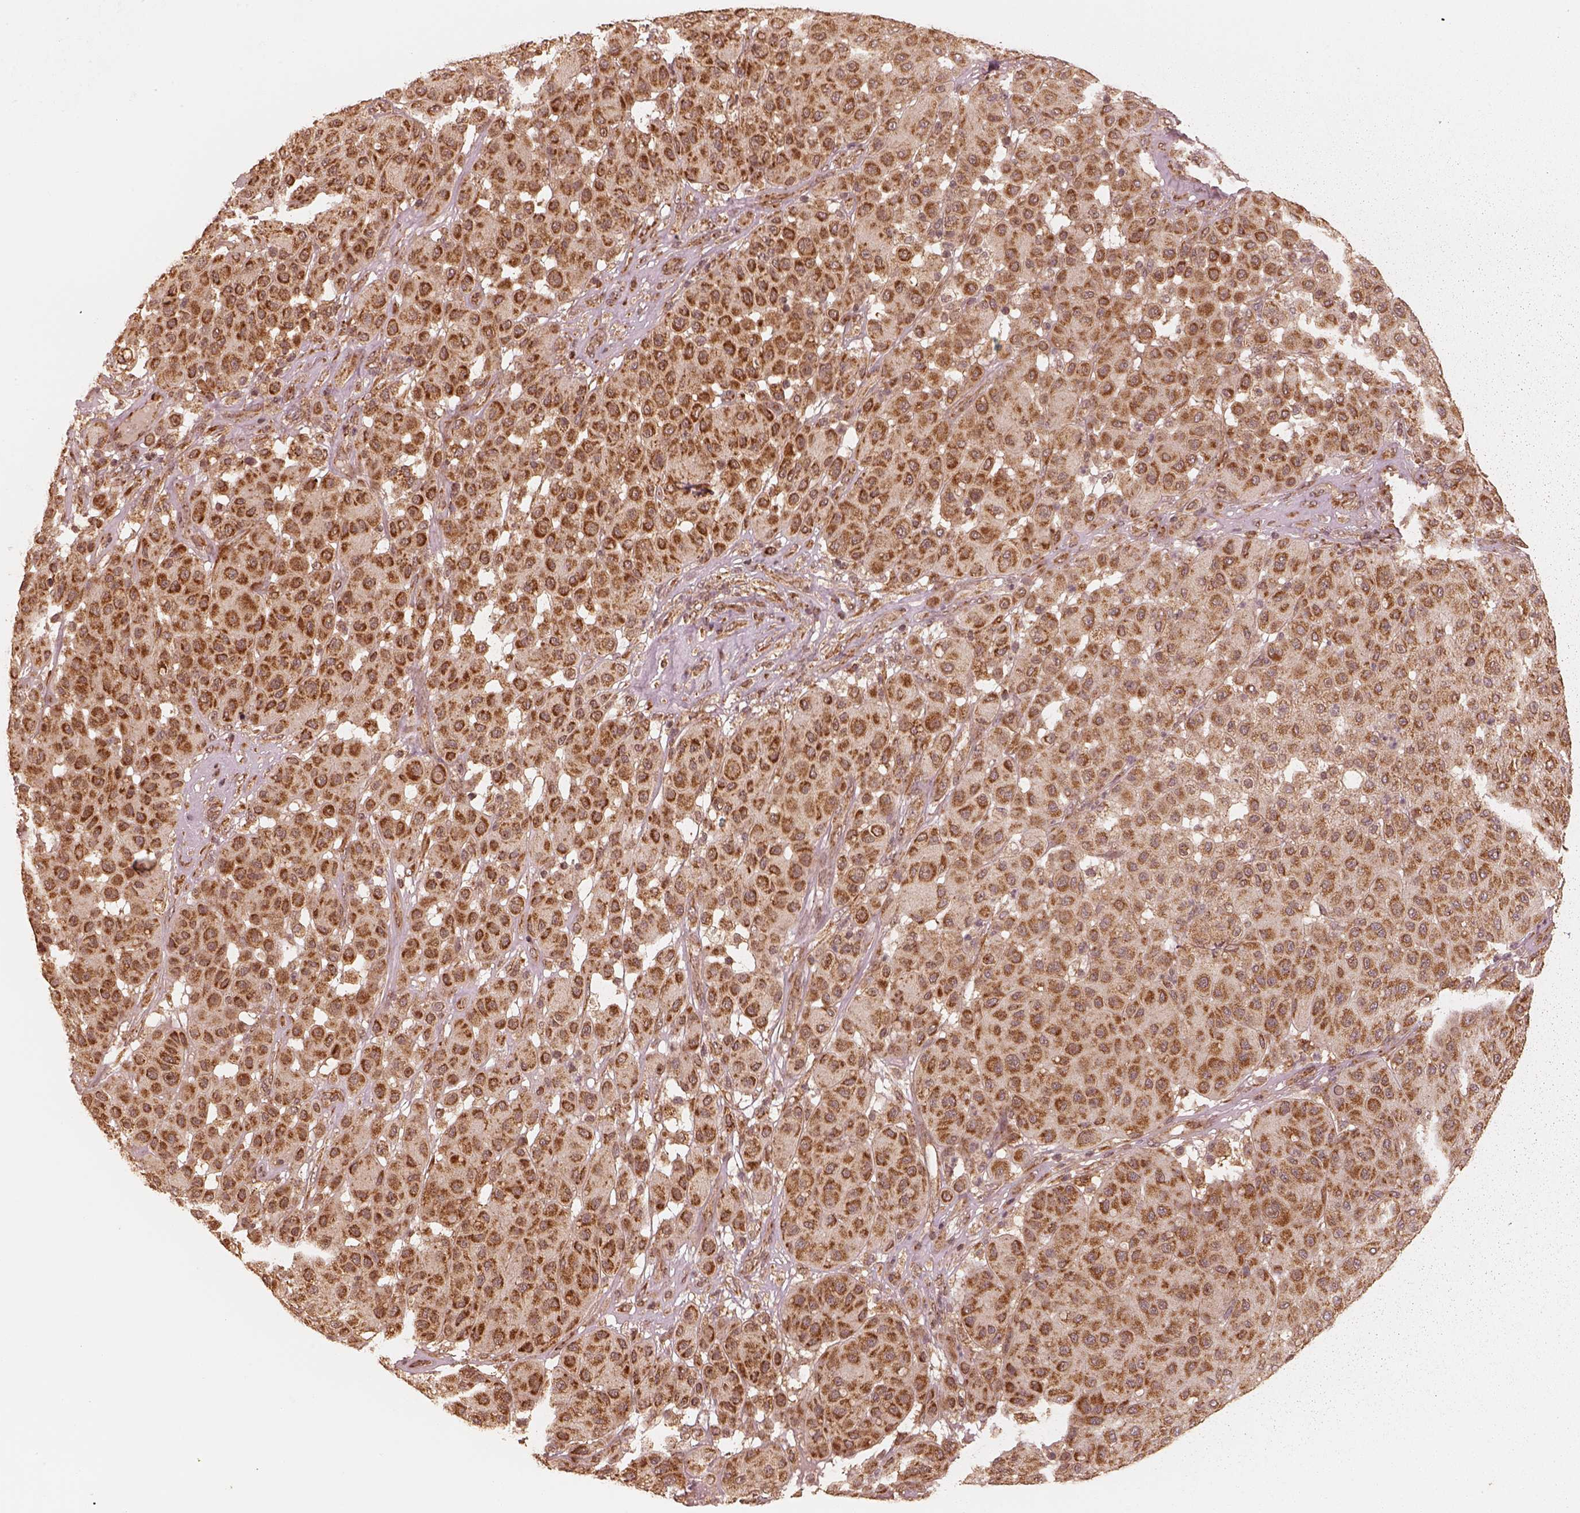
{"staining": {"intensity": "strong", "quantity": ">75%", "location": "cytoplasmic/membranous"}, "tissue": "melanoma", "cell_type": "Tumor cells", "image_type": "cancer", "snomed": [{"axis": "morphology", "description": "Malignant melanoma, Metastatic site"}, {"axis": "topography", "description": "Smooth muscle"}], "caption": "About >75% of tumor cells in human melanoma demonstrate strong cytoplasmic/membranous protein staining as visualized by brown immunohistochemical staining.", "gene": "DNAJC25", "patient": {"sex": "male", "age": 41}}